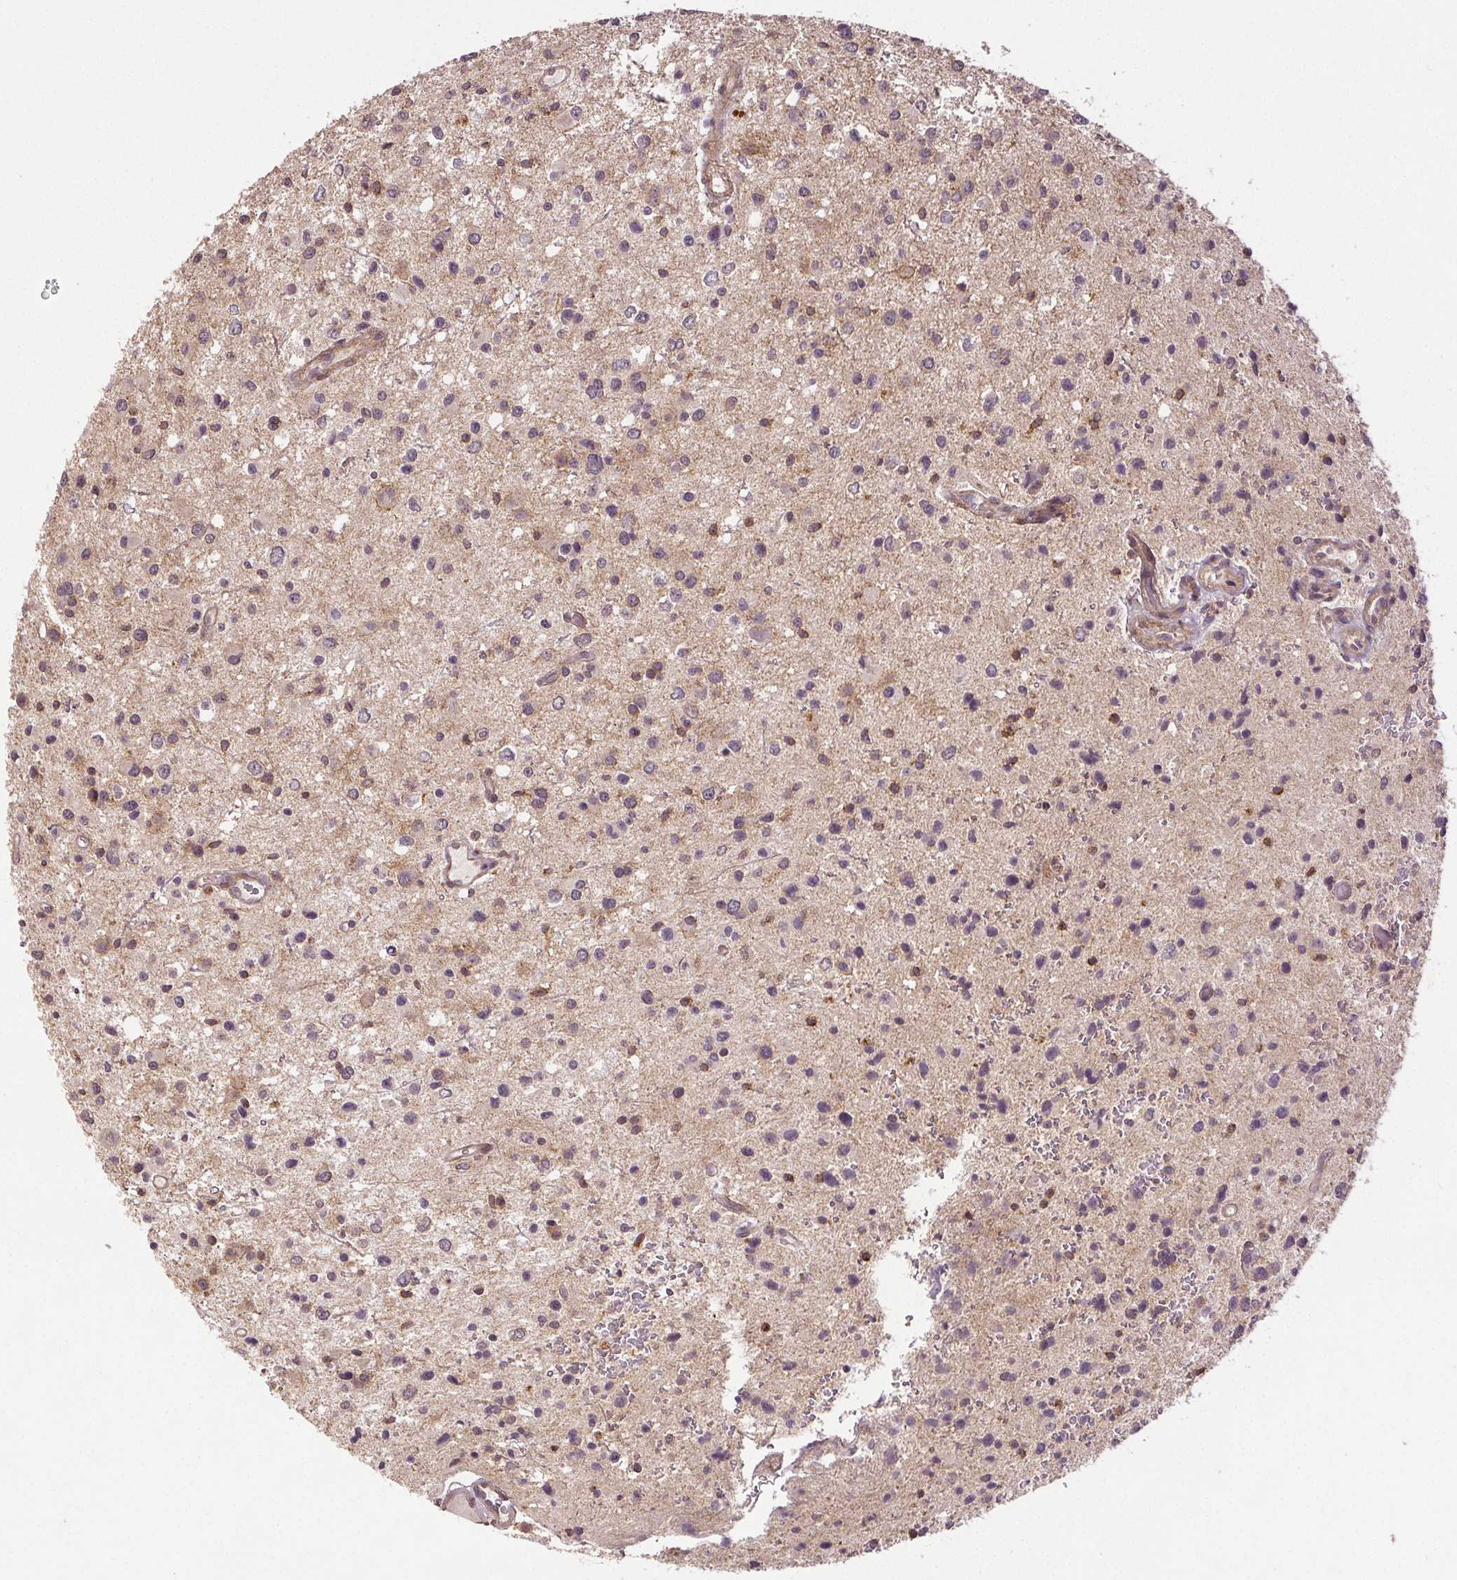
{"staining": {"intensity": "negative", "quantity": "none", "location": "none"}, "tissue": "glioma", "cell_type": "Tumor cells", "image_type": "cancer", "snomed": [{"axis": "morphology", "description": "Glioma, malignant, Low grade"}, {"axis": "topography", "description": "Brain"}], "caption": "Immunohistochemistry (IHC) micrograph of neoplastic tissue: glioma stained with DAB displays no significant protein expression in tumor cells.", "gene": "EPHB3", "patient": {"sex": "male", "age": 43}}